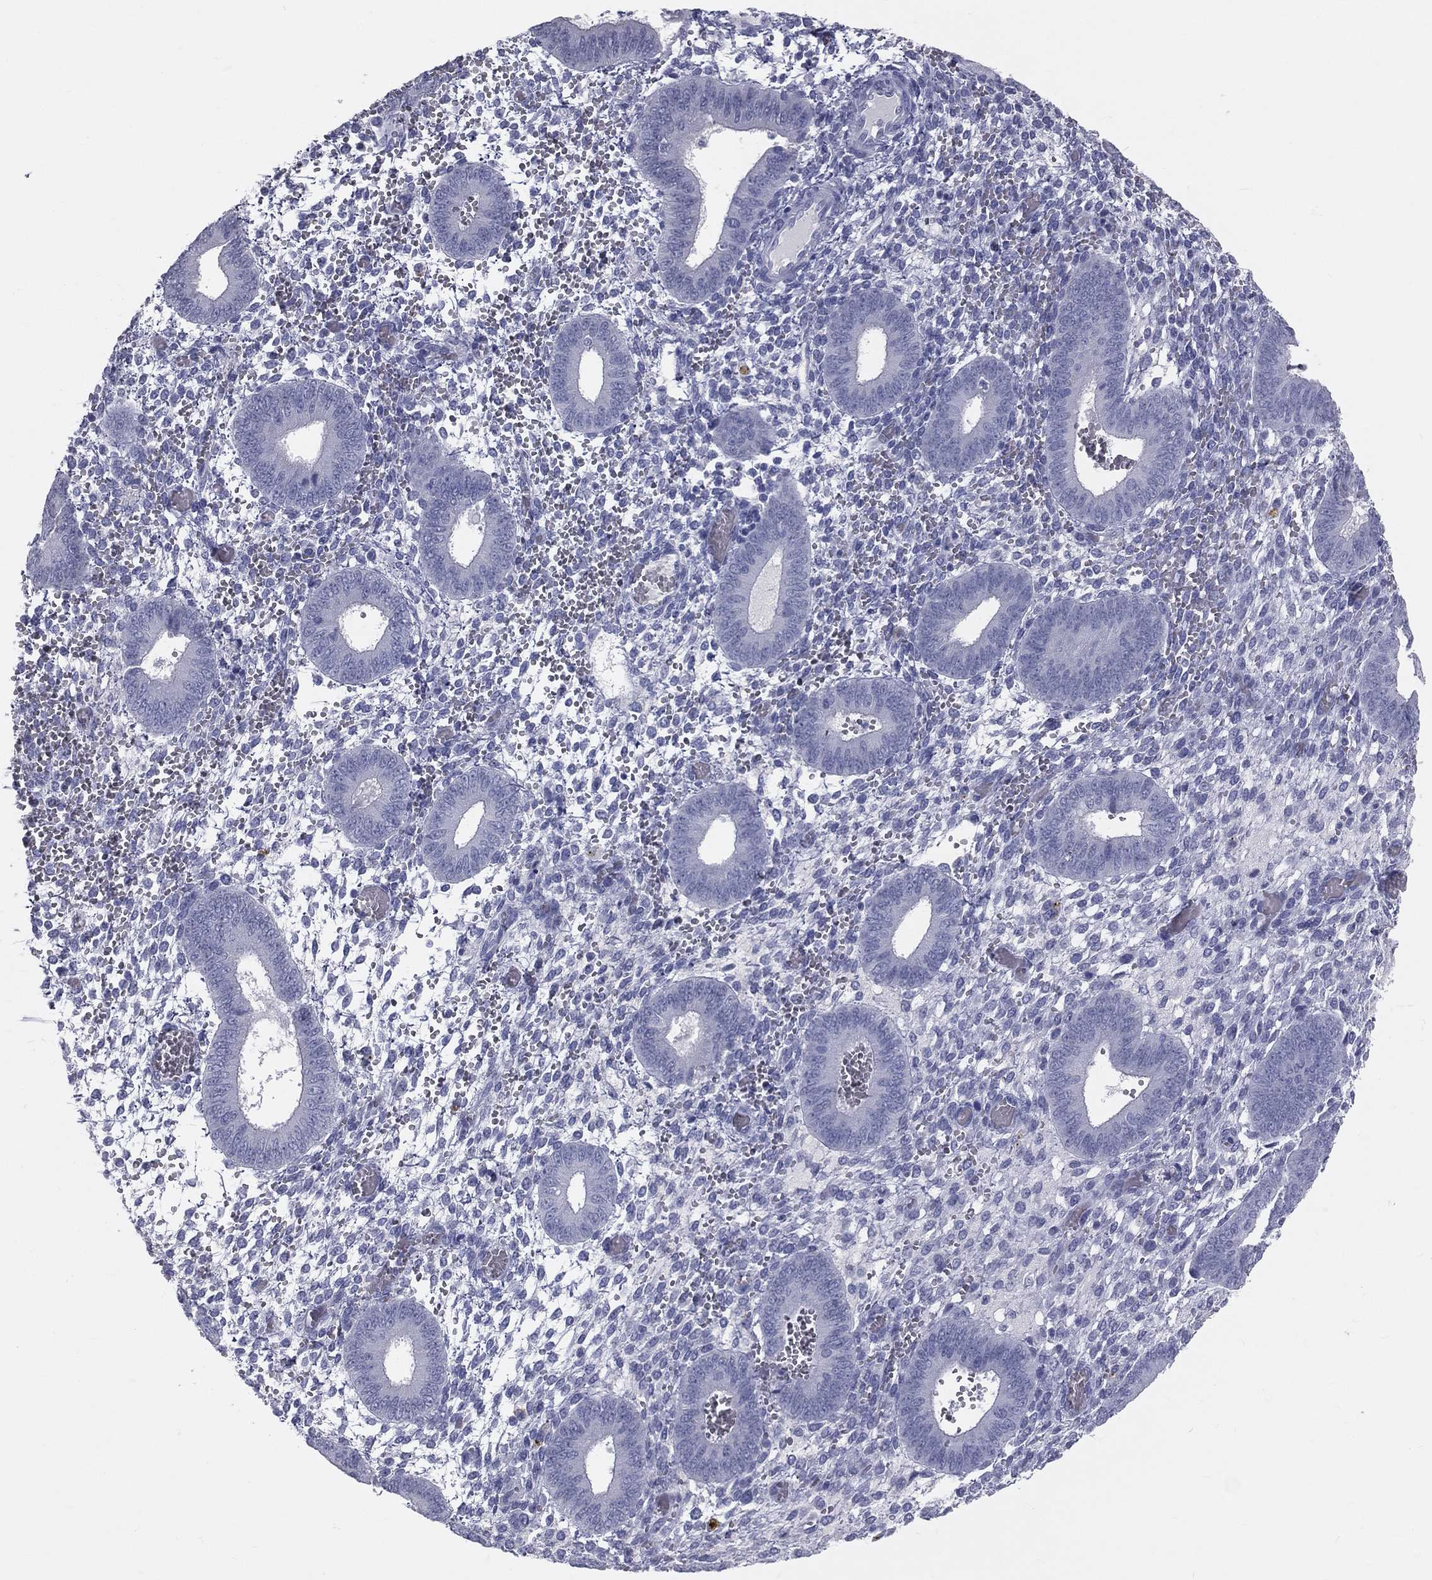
{"staining": {"intensity": "negative", "quantity": "none", "location": "none"}, "tissue": "endometrium", "cell_type": "Cells in endometrial stroma", "image_type": "normal", "snomed": [{"axis": "morphology", "description": "Normal tissue, NOS"}, {"axis": "topography", "description": "Endometrium"}], "caption": "Histopathology image shows no significant protein positivity in cells in endometrial stroma of benign endometrium.", "gene": "TFPI2", "patient": {"sex": "female", "age": 42}}